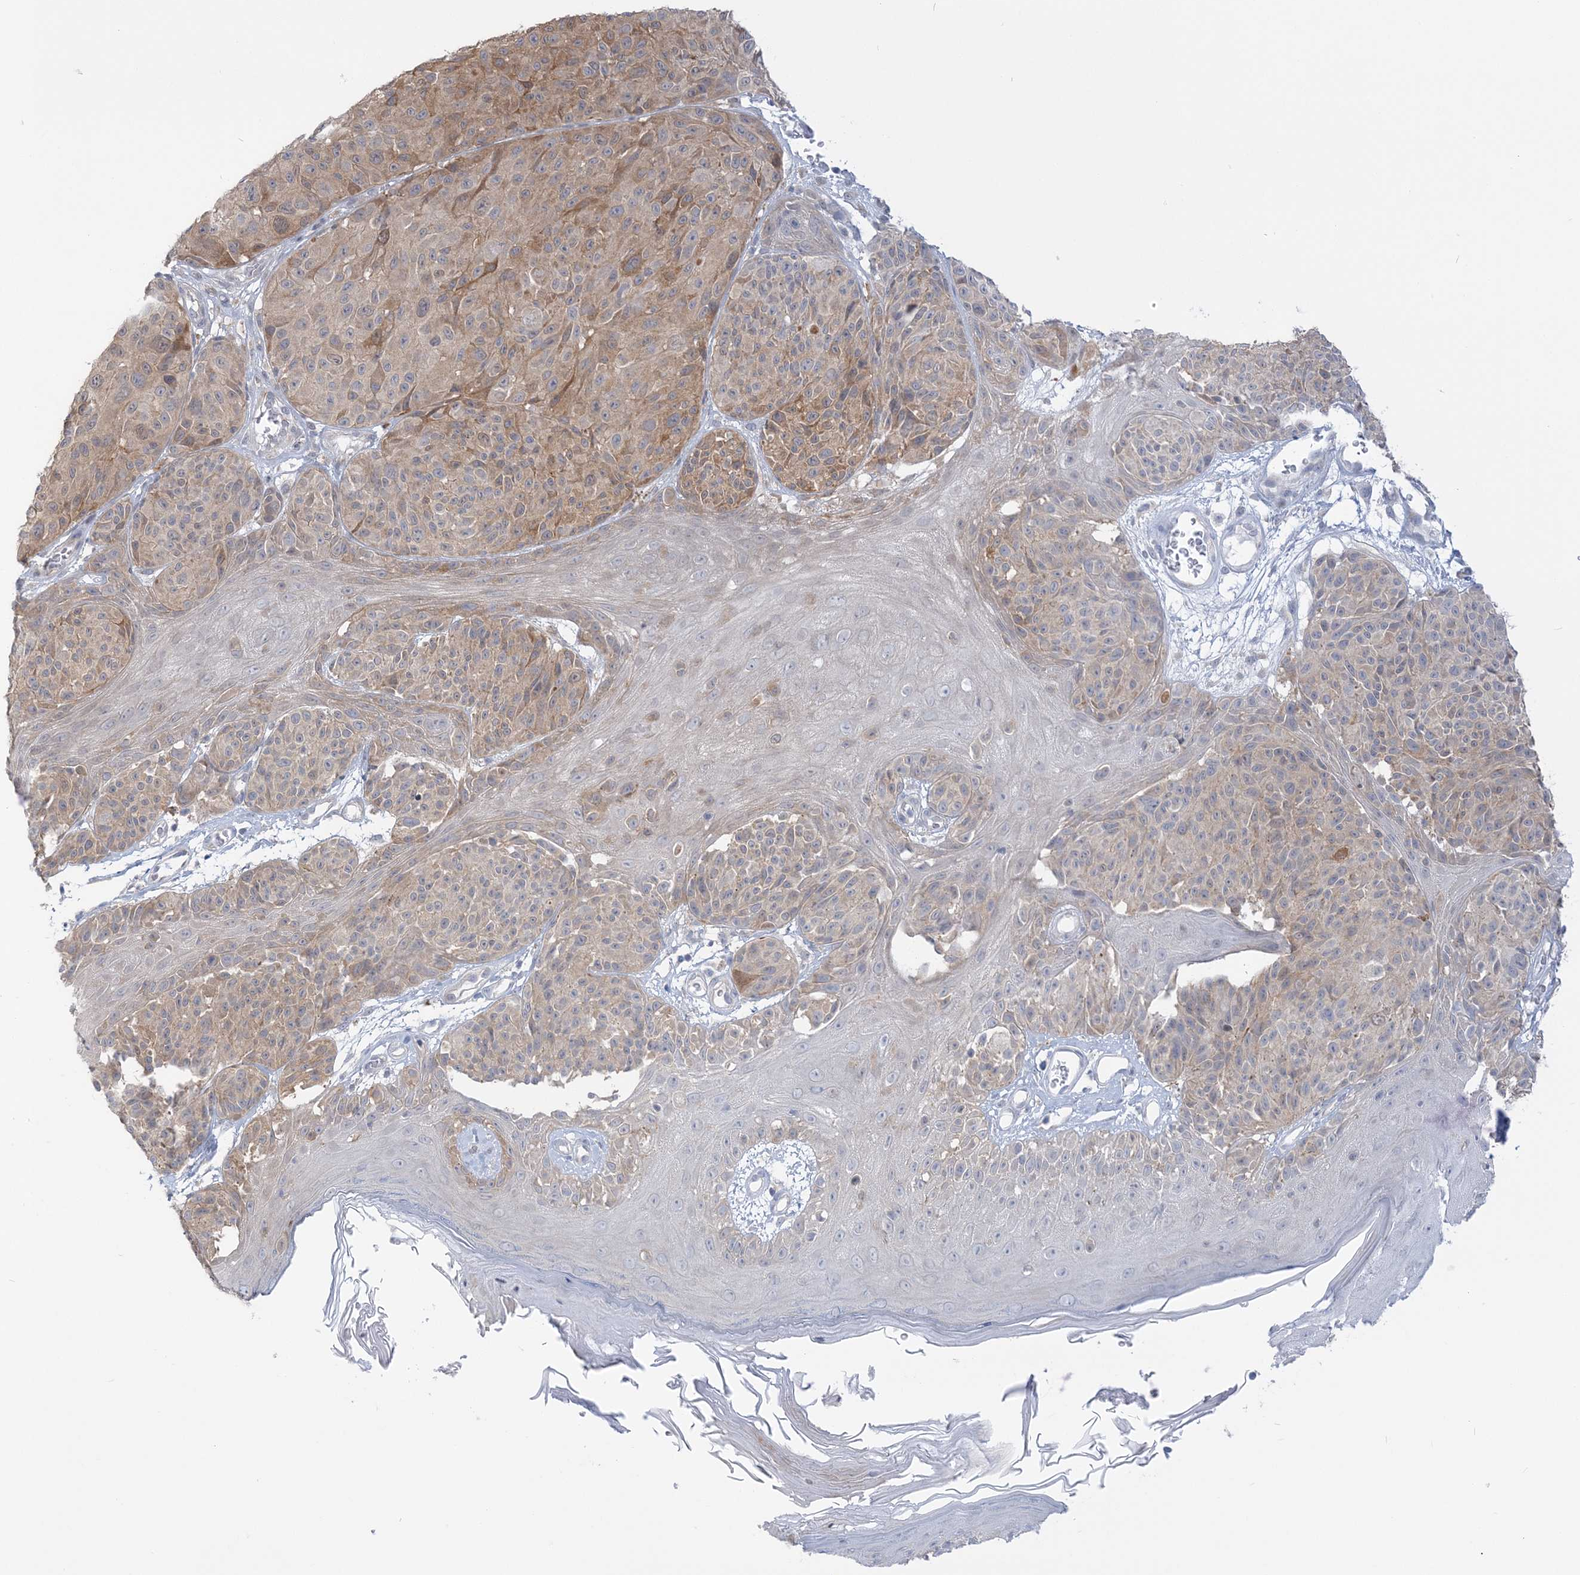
{"staining": {"intensity": "weak", "quantity": "25%-75%", "location": "cytoplasmic/membranous"}, "tissue": "melanoma", "cell_type": "Tumor cells", "image_type": "cancer", "snomed": [{"axis": "morphology", "description": "Malignant melanoma, NOS"}, {"axis": "topography", "description": "Skin"}], "caption": "Protein staining demonstrates weak cytoplasmic/membranous expression in about 25%-75% of tumor cells in malignant melanoma.", "gene": "THADA", "patient": {"sex": "male", "age": 83}}